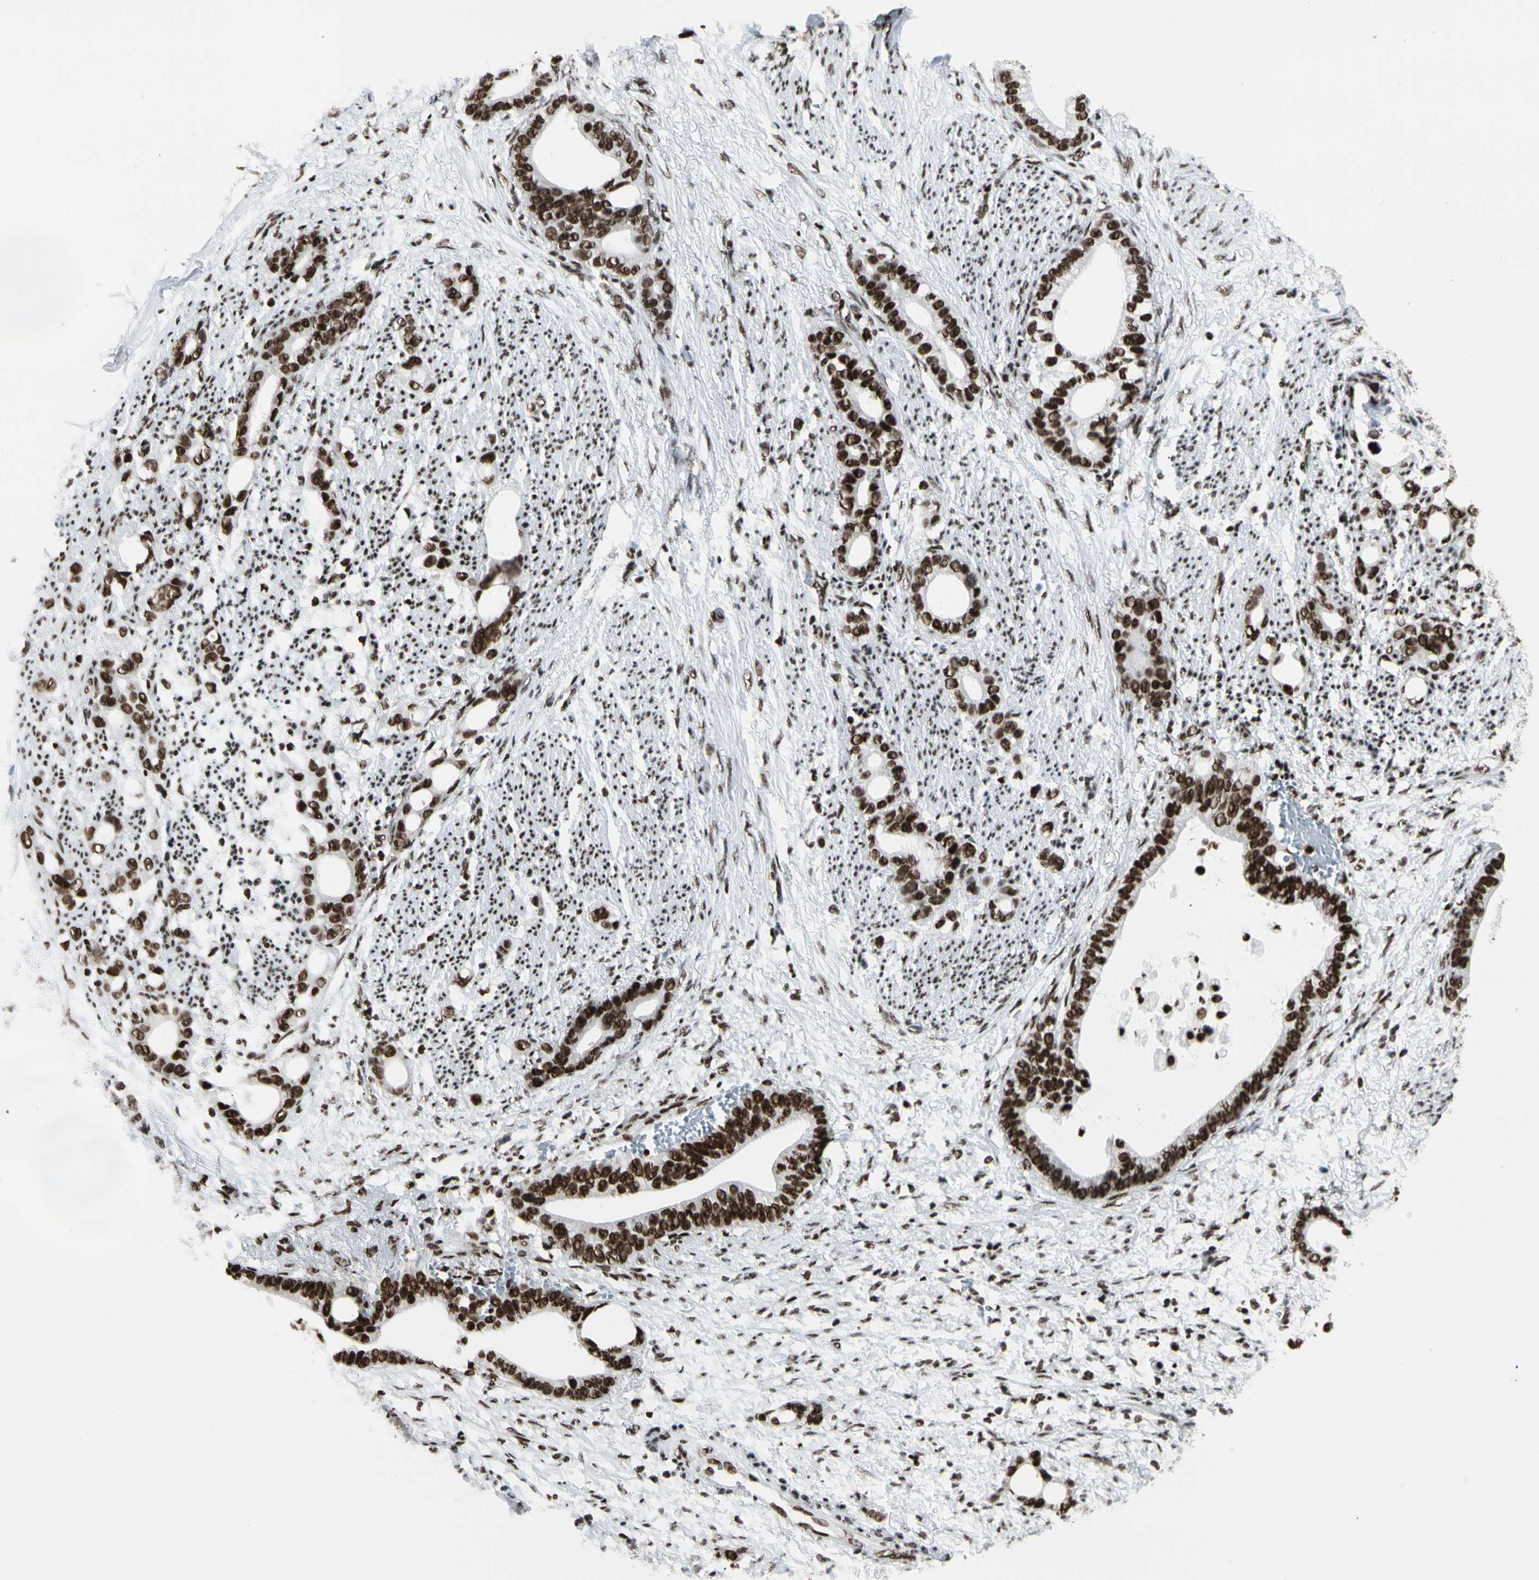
{"staining": {"intensity": "strong", "quantity": ">75%", "location": "nuclear"}, "tissue": "stomach cancer", "cell_type": "Tumor cells", "image_type": "cancer", "snomed": [{"axis": "morphology", "description": "Adenocarcinoma, NOS"}, {"axis": "topography", "description": "Stomach"}], "caption": "Strong nuclear expression is seen in about >75% of tumor cells in stomach adenocarcinoma.", "gene": "CCAR1", "patient": {"sex": "female", "age": 75}}